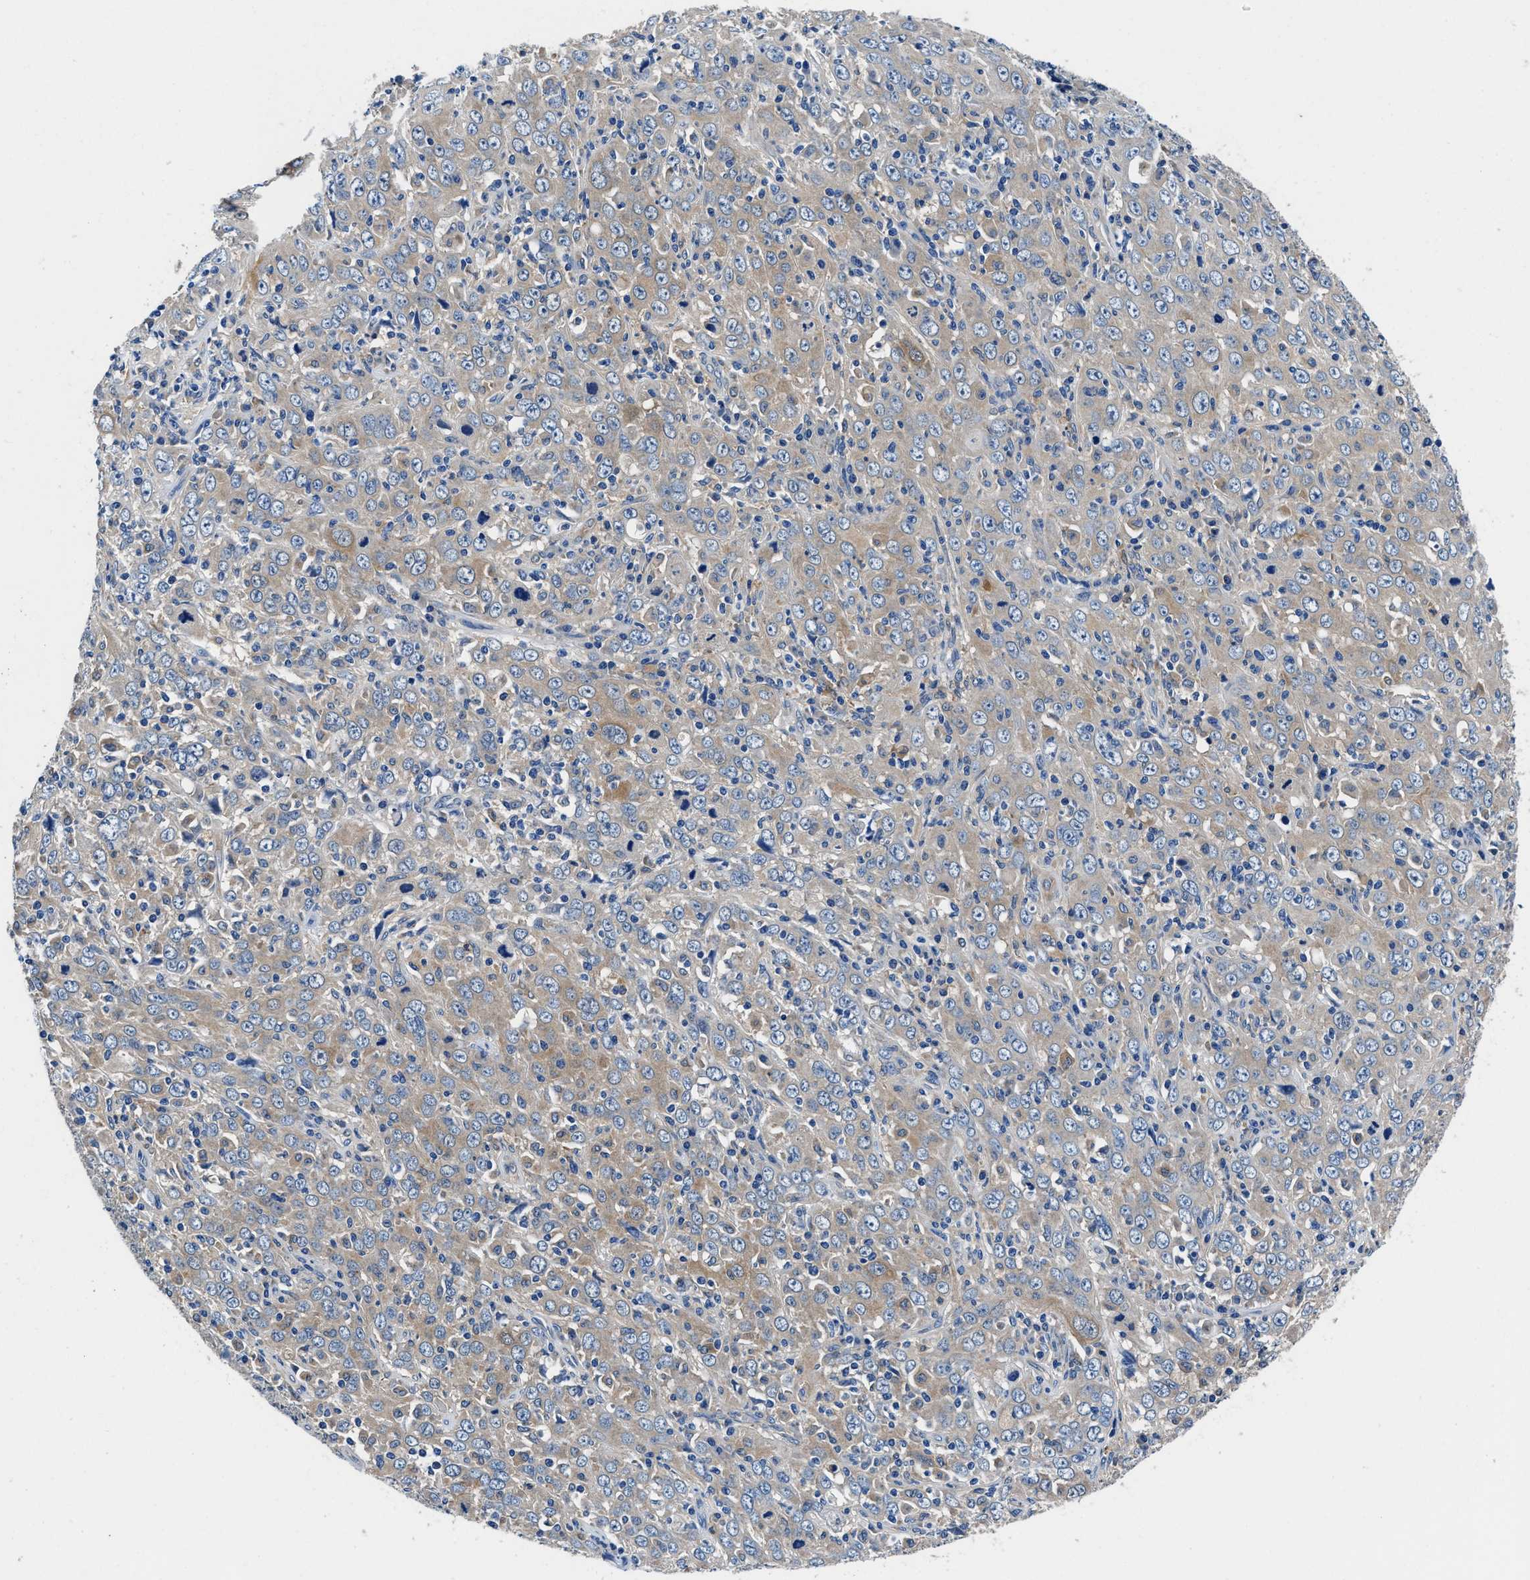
{"staining": {"intensity": "weak", "quantity": ">75%", "location": "cytoplasmic/membranous"}, "tissue": "cervical cancer", "cell_type": "Tumor cells", "image_type": "cancer", "snomed": [{"axis": "morphology", "description": "Squamous cell carcinoma, NOS"}, {"axis": "topography", "description": "Cervix"}], "caption": "Tumor cells exhibit weak cytoplasmic/membranous staining in approximately >75% of cells in cervical squamous cell carcinoma.", "gene": "NEU1", "patient": {"sex": "female", "age": 46}}